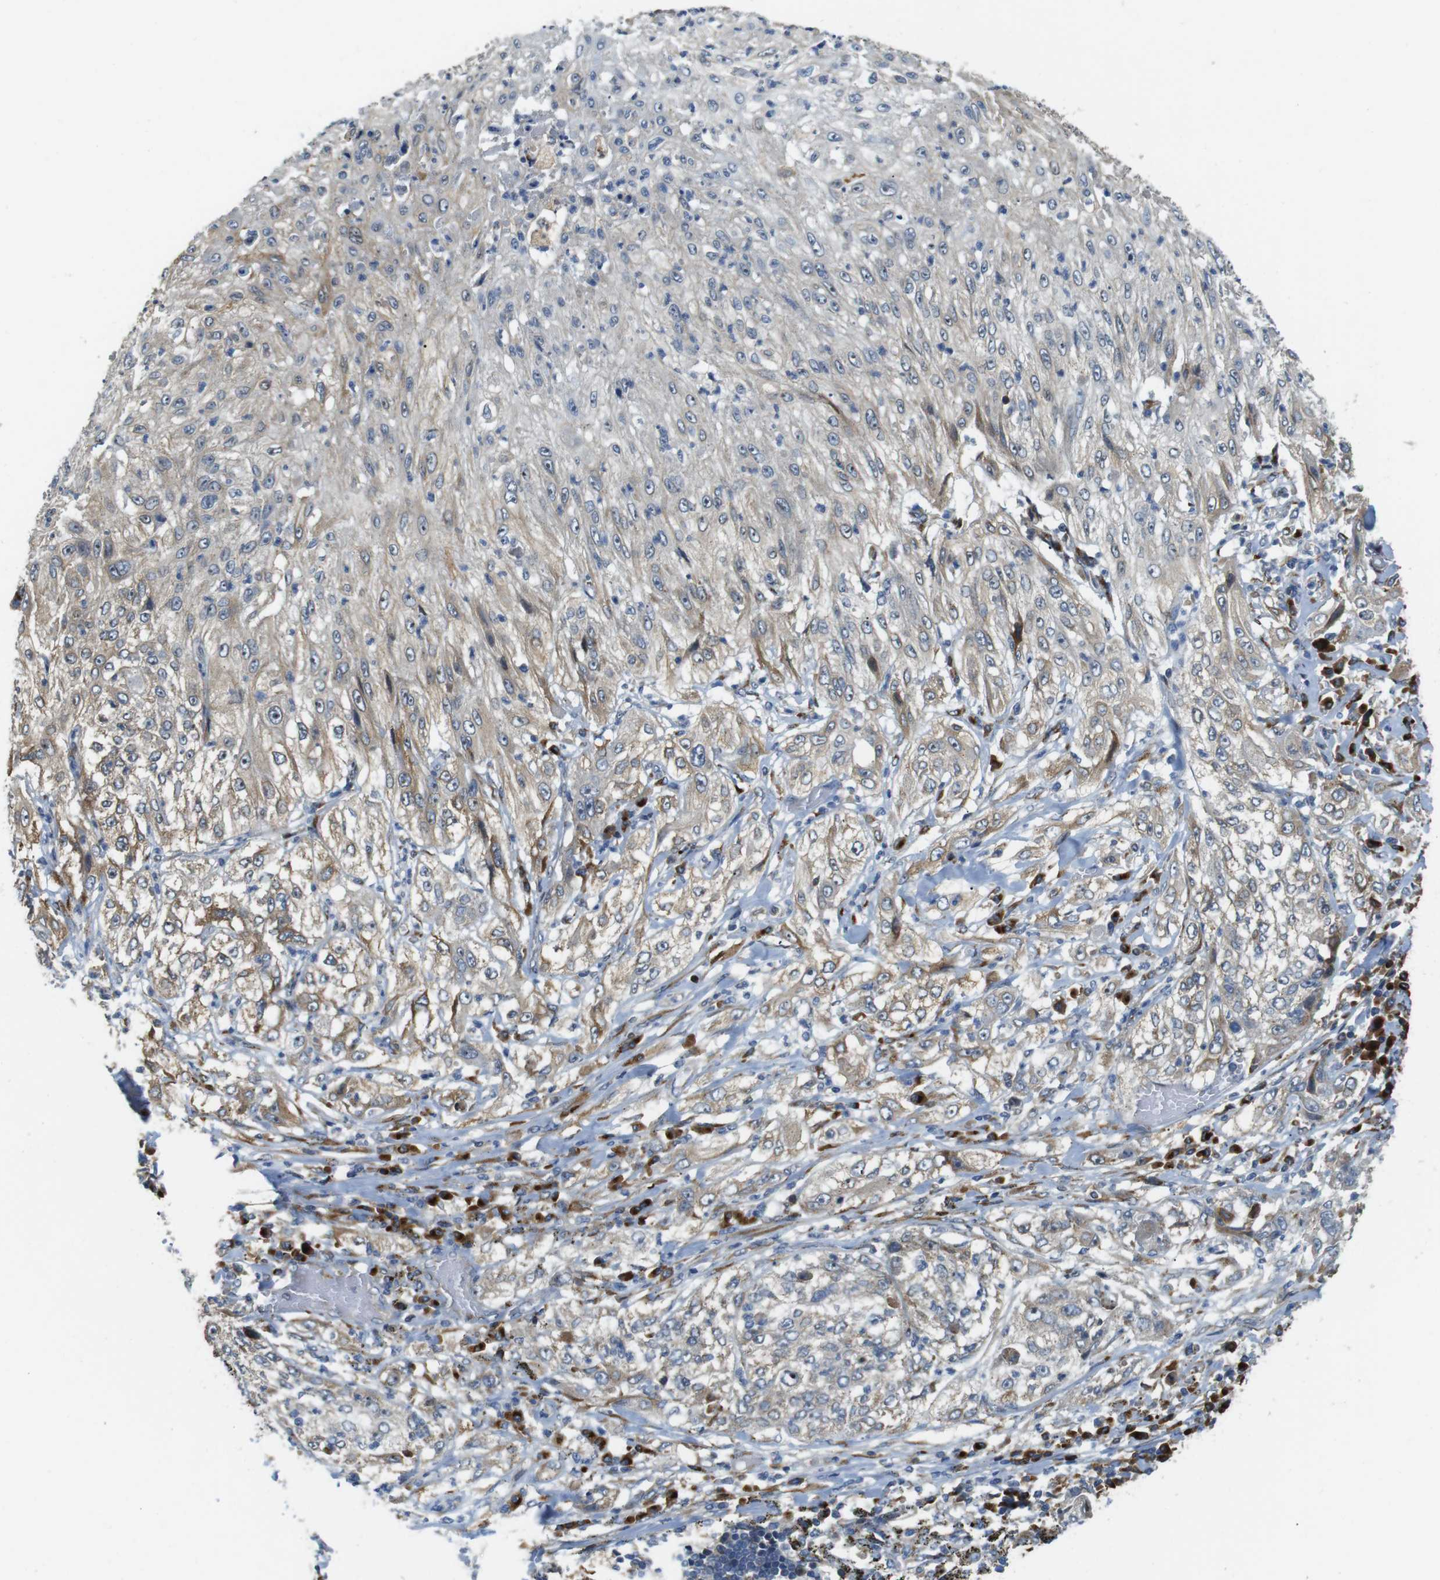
{"staining": {"intensity": "weak", "quantity": "25%-75%", "location": "cytoplasmic/membranous"}, "tissue": "lung cancer", "cell_type": "Tumor cells", "image_type": "cancer", "snomed": [{"axis": "morphology", "description": "Inflammation, NOS"}, {"axis": "morphology", "description": "Squamous cell carcinoma, NOS"}, {"axis": "topography", "description": "Lymph node"}, {"axis": "topography", "description": "Soft tissue"}, {"axis": "topography", "description": "Lung"}], "caption": "About 25%-75% of tumor cells in human lung squamous cell carcinoma exhibit weak cytoplasmic/membranous protein expression as visualized by brown immunohistochemical staining.", "gene": "TMEM143", "patient": {"sex": "male", "age": 66}}